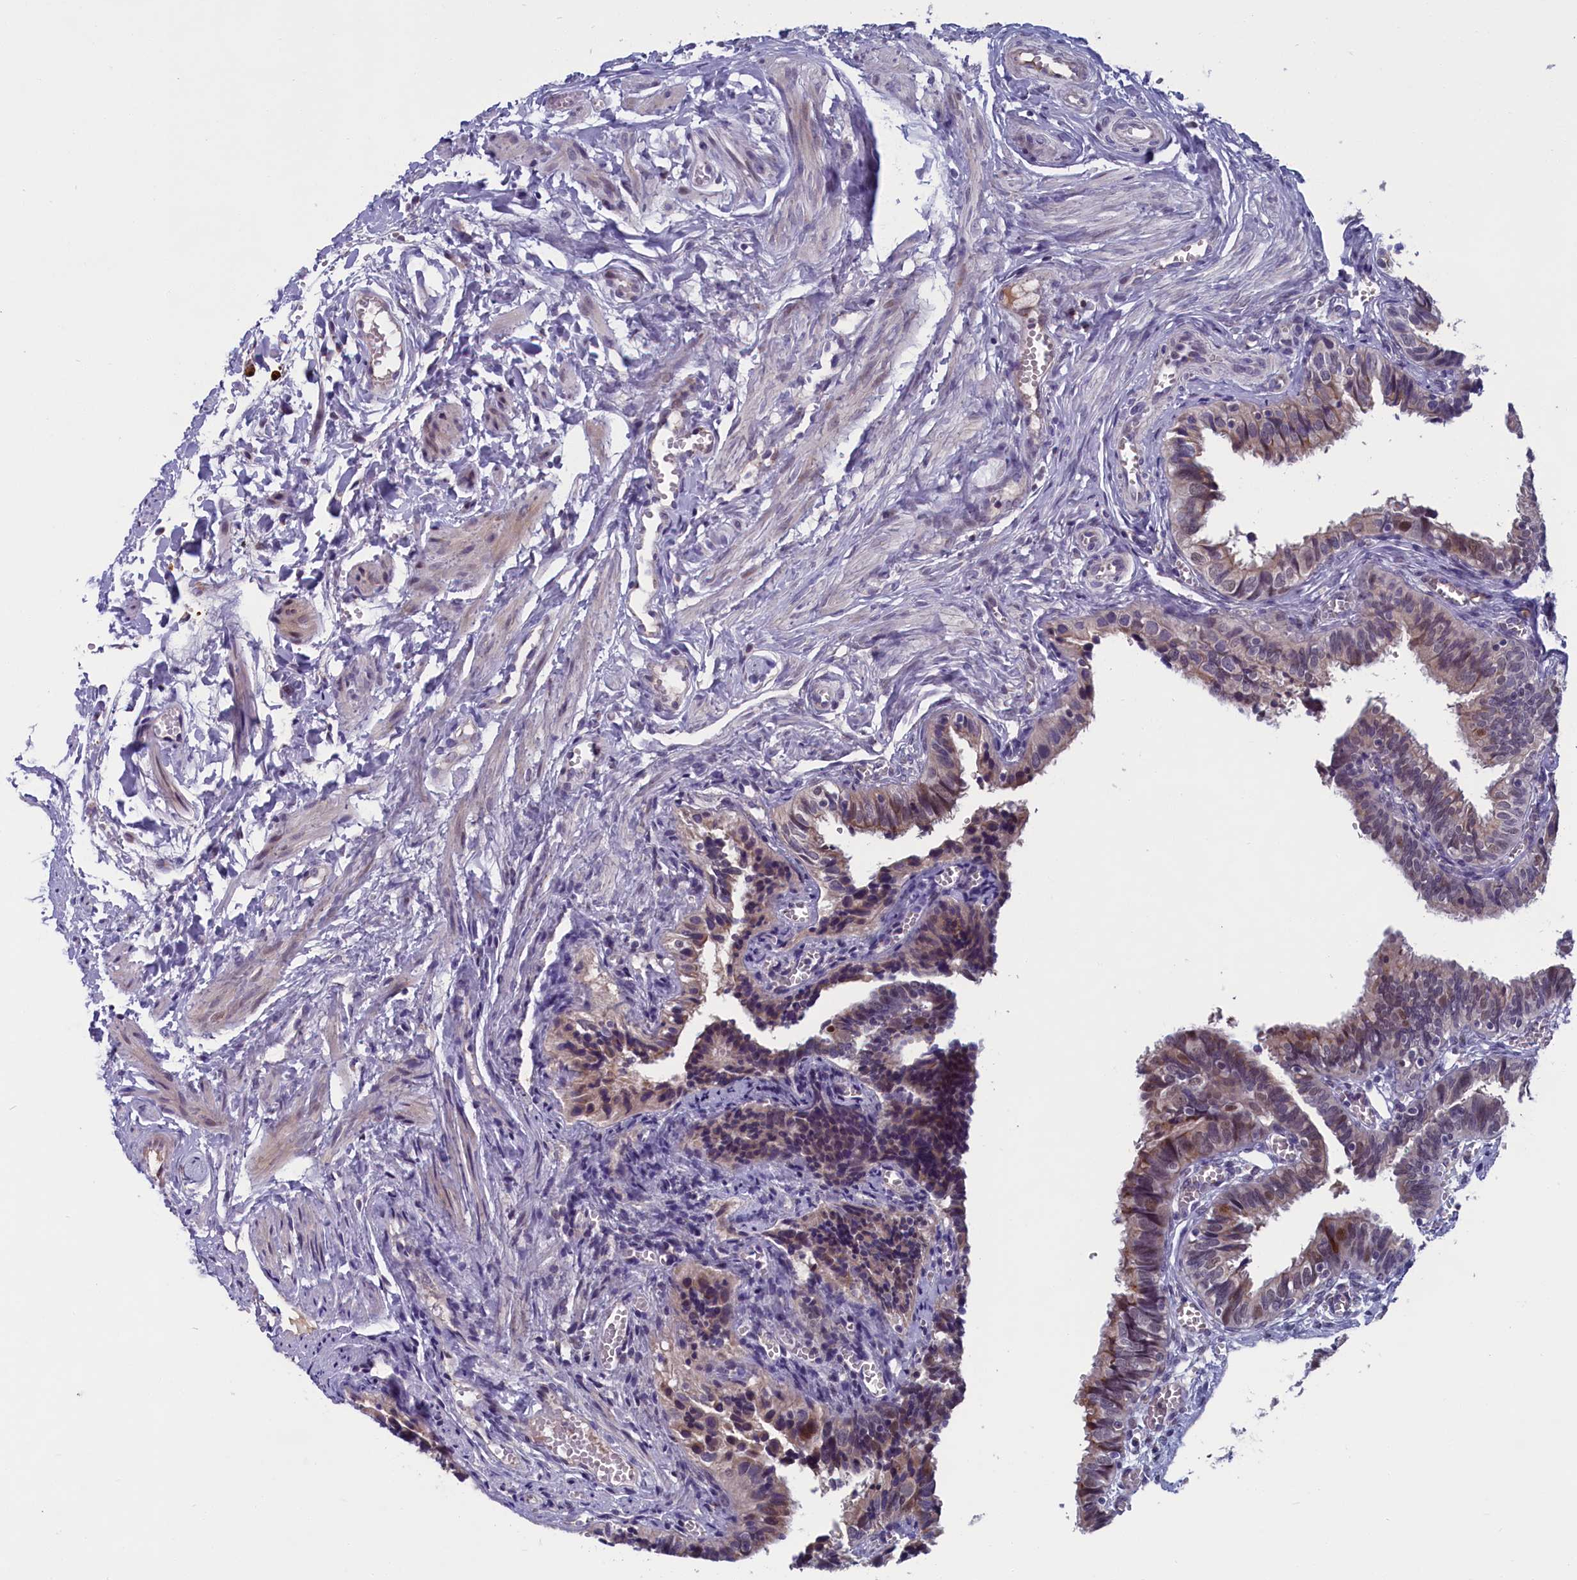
{"staining": {"intensity": "moderate", "quantity": "25%-75%", "location": "cytoplasmic/membranous,nuclear"}, "tissue": "fallopian tube", "cell_type": "Glandular cells", "image_type": "normal", "snomed": [{"axis": "morphology", "description": "Normal tissue, NOS"}, {"axis": "topography", "description": "Fallopian tube"}], "caption": "Fallopian tube stained with a brown dye shows moderate cytoplasmic/membranous,nuclear positive expression in approximately 25%-75% of glandular cells.", "gene": "LIG1", "patient": {"sex": "female", "age": 46}}